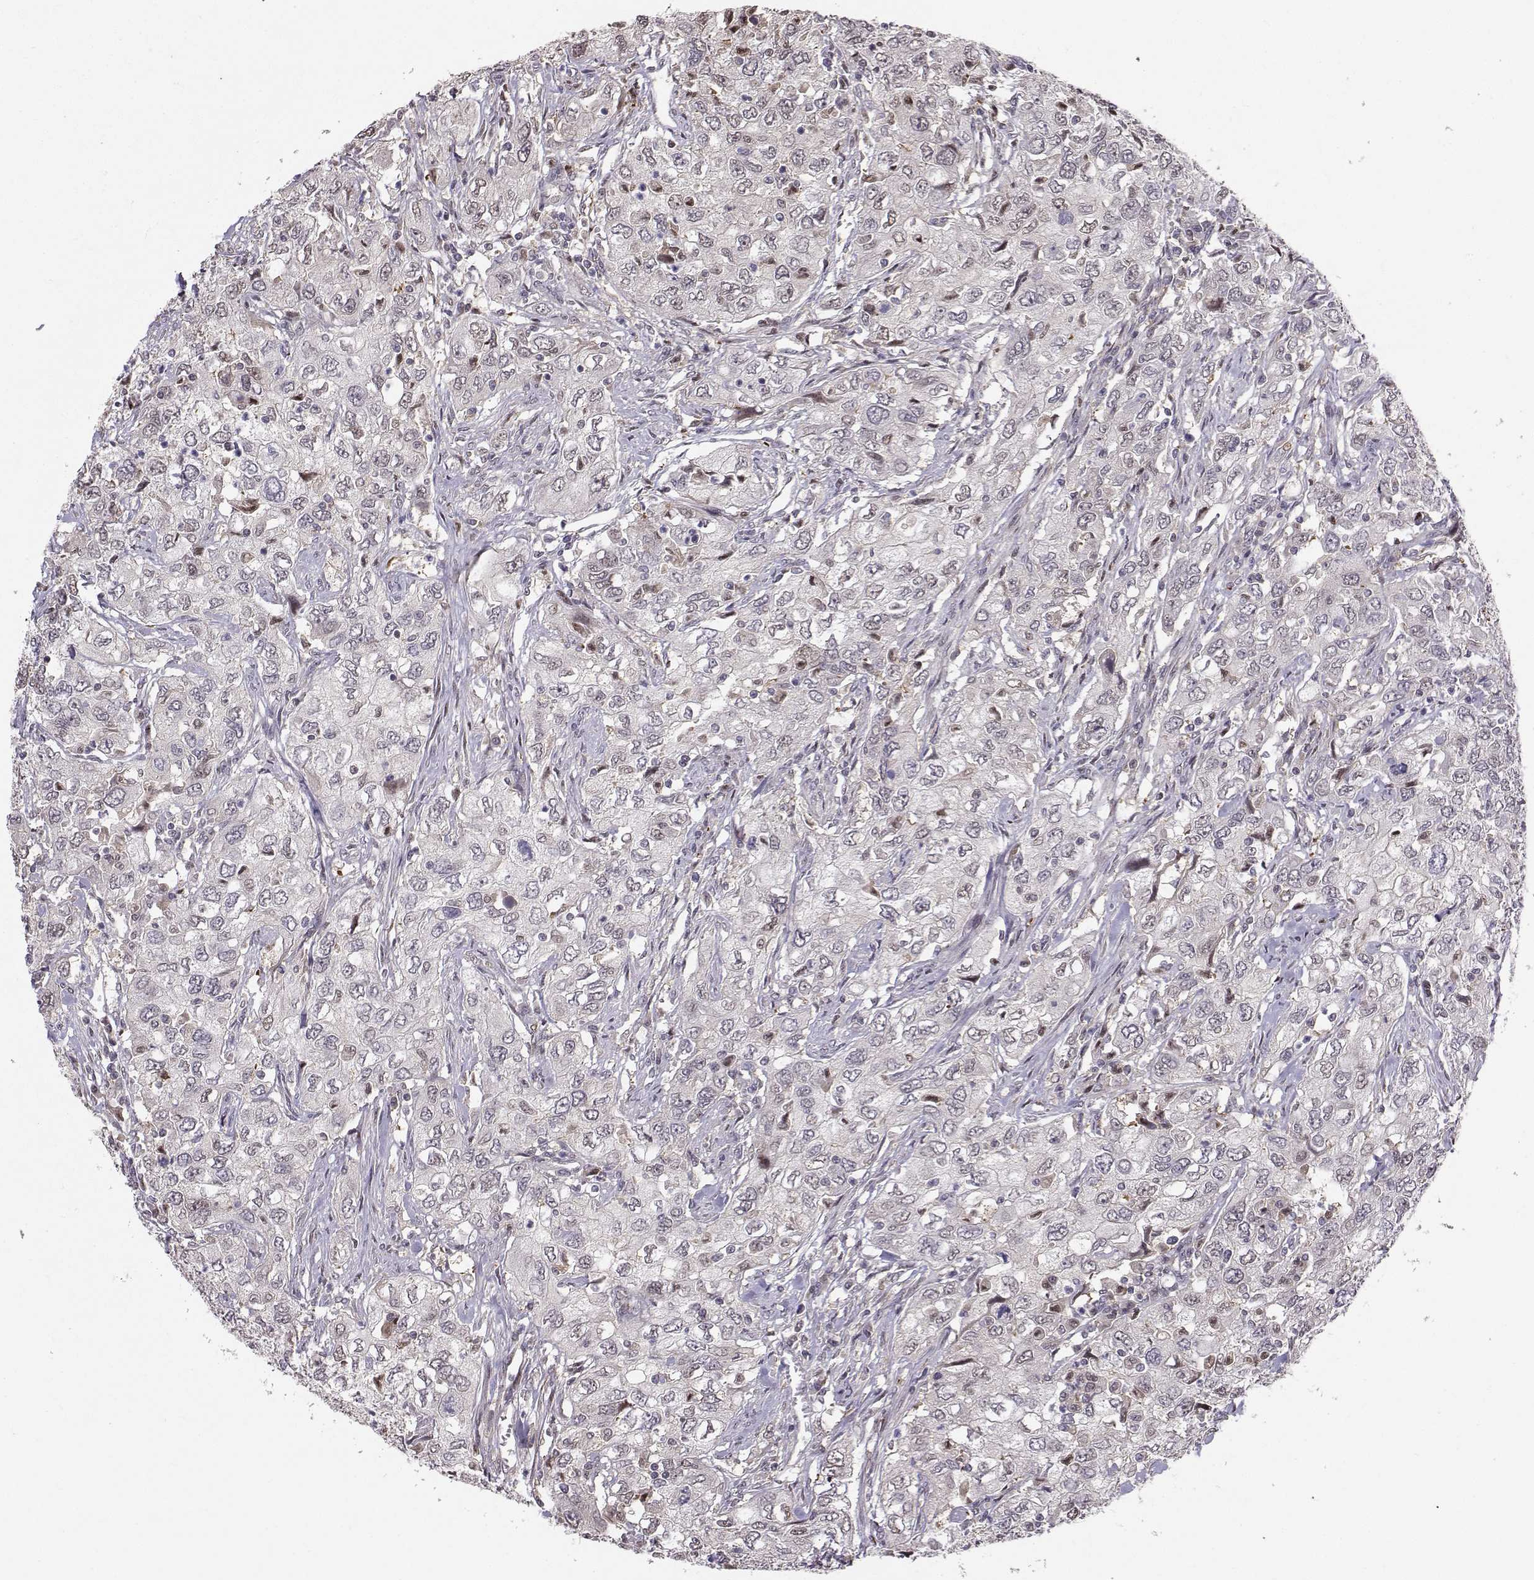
{"staining": {"intensity": "negative", "quantity": "none", "location": "none"}, "tissue": "urothelial cancer", "cell_type": "Tumor cells", "image_type": "cancer", "snomed": [{"axis": "morphology", "description": "Urothelial carcinoma, High grade"}, {"axis": "topography", "description": "Urinary bladder"}], "caption": "The histopathology image reveals no significant positivity in tumor cells of urothelial cancer.", "gene": "PKP2", "patient": {"sex": "male", "age": 76}}